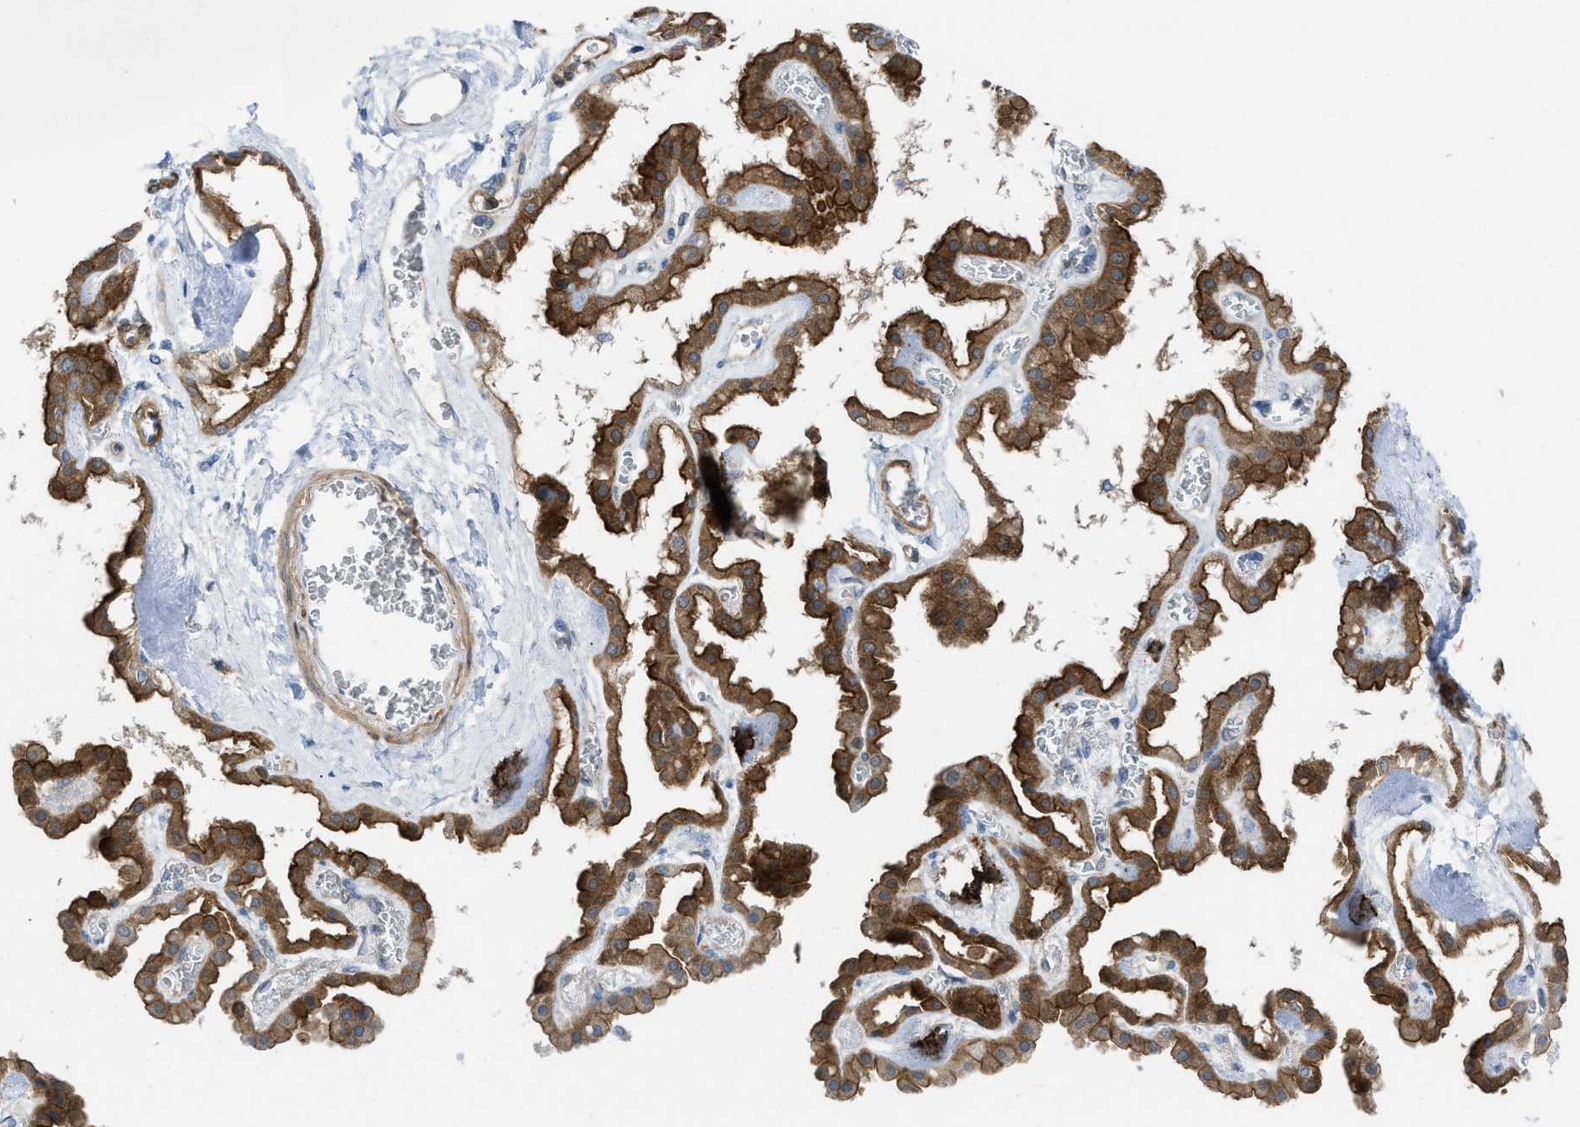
{"staining": {"intensity": "negative", "quantity": "none", "location": "none"}, "tissue": "hippocampus", "cell_type": "Glial cells", "image_type": "normal", "snomed": [{"axis": "morphology", "description": "Normal tissue, NOS"}, {"axis": "topography", "description": "Hippocampus"}], "caption": "Immunohistochemistry of unremarkable hippocampus shows no staining in glial cells.", "gene": "PDLIM5", "patient": {"sex": "female", "age": 19}}